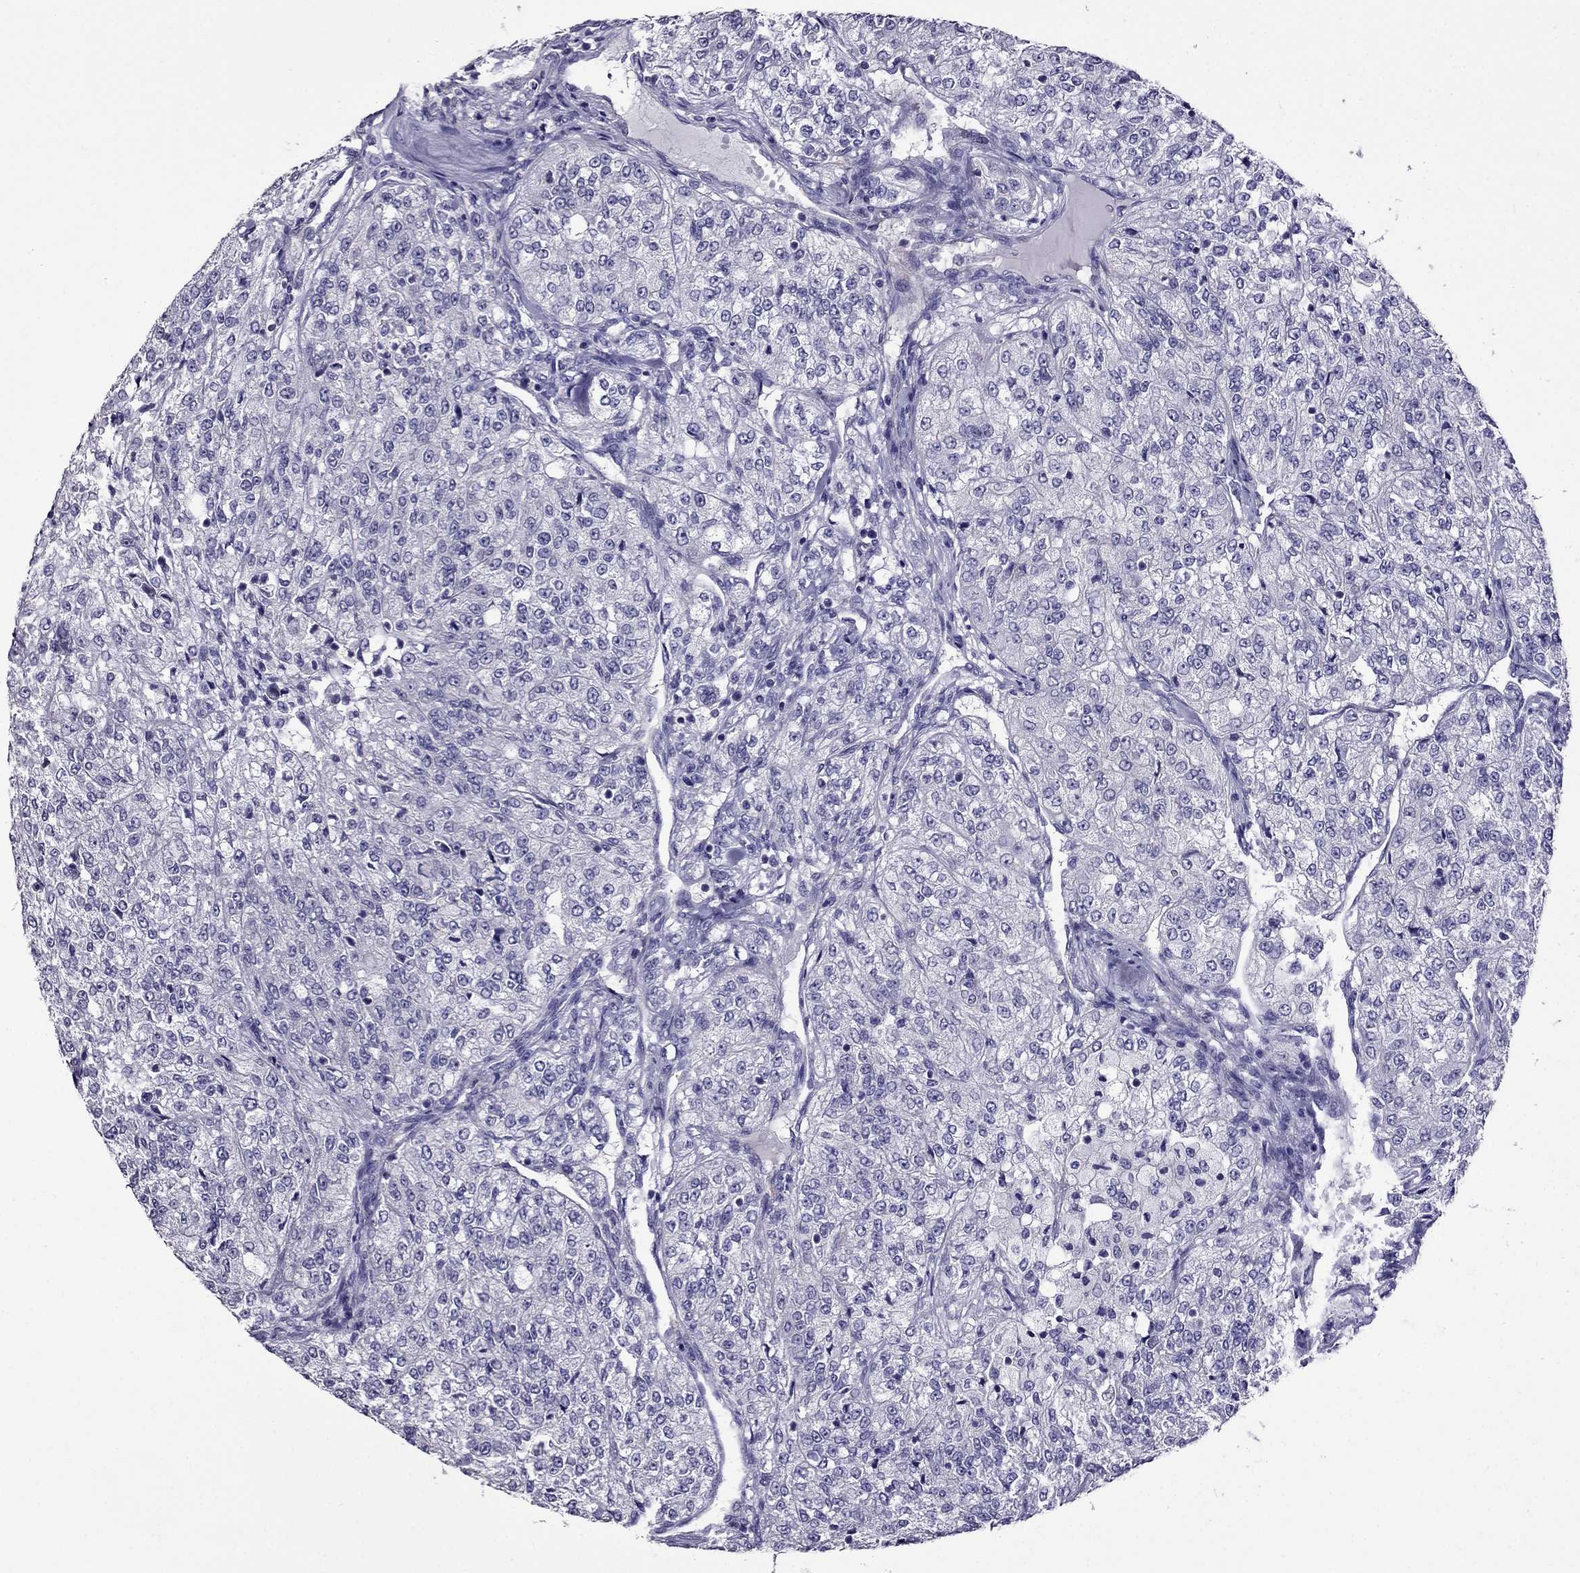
{"staining": {"intensity": "negative", "quantity": "none", "location": "none"}, "tissue": "renal cancer", "cell_type": "Tumor cells", "image_type": "cancer", "snomed": [{"axis": "morphology", "description": "Adenocarcinoma, NOS"}, {"axis": "topography", "description": "Kidney"}], "caption": "Tumor cells are negative for protein expression in human renal cancer. (DAB (3,3'-diaminobenzidine) IHC visualized using brightfield microscopy, high magnification).", "gene": "OXCT2", "patient": {"sex": "female", "age": 63}}